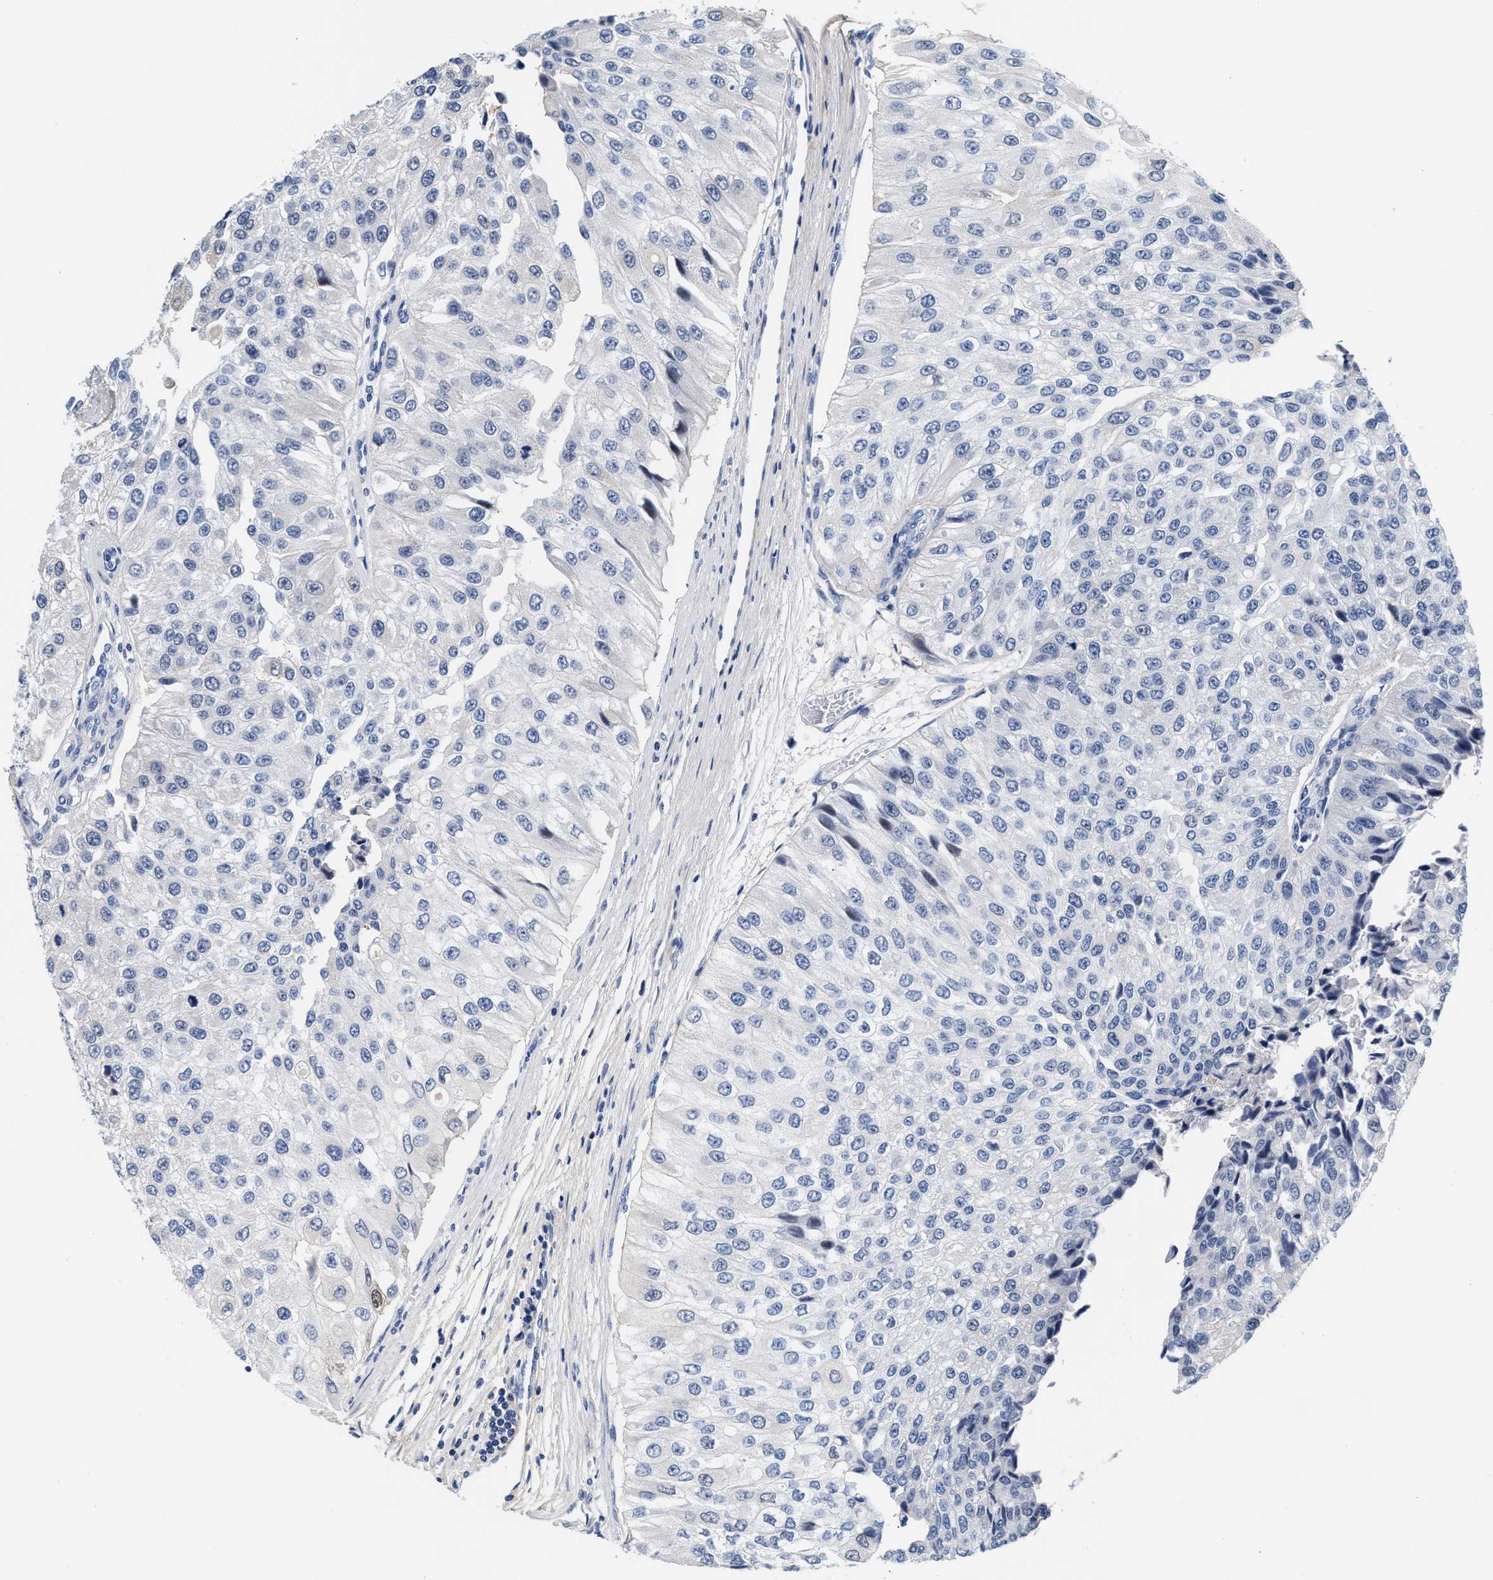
{"staining": {"intensity": "negative", "quantity": "none", "location": "none"}, "tissue": "urothelial cancer", "cell_type": "Tumor cells", "image_type": "cancer", "snomed": [{"axis": "morphology", "description": "Urothelial carcinoma, High grade"}, {"axis": "topography", "description": "Kidney"}, {"axis": "topography", "description": "Urinary bladder"}], "caption": "Tumor cells show no significant protein expression in urothelial cancer. (Brightfield microscopy of DAB (3,3'-diaminobenzidine) immunohistochemistry (IHC) at high magnification).", "gene": "ACTL7B", "patient": {"sex": "male", "age": 77}}